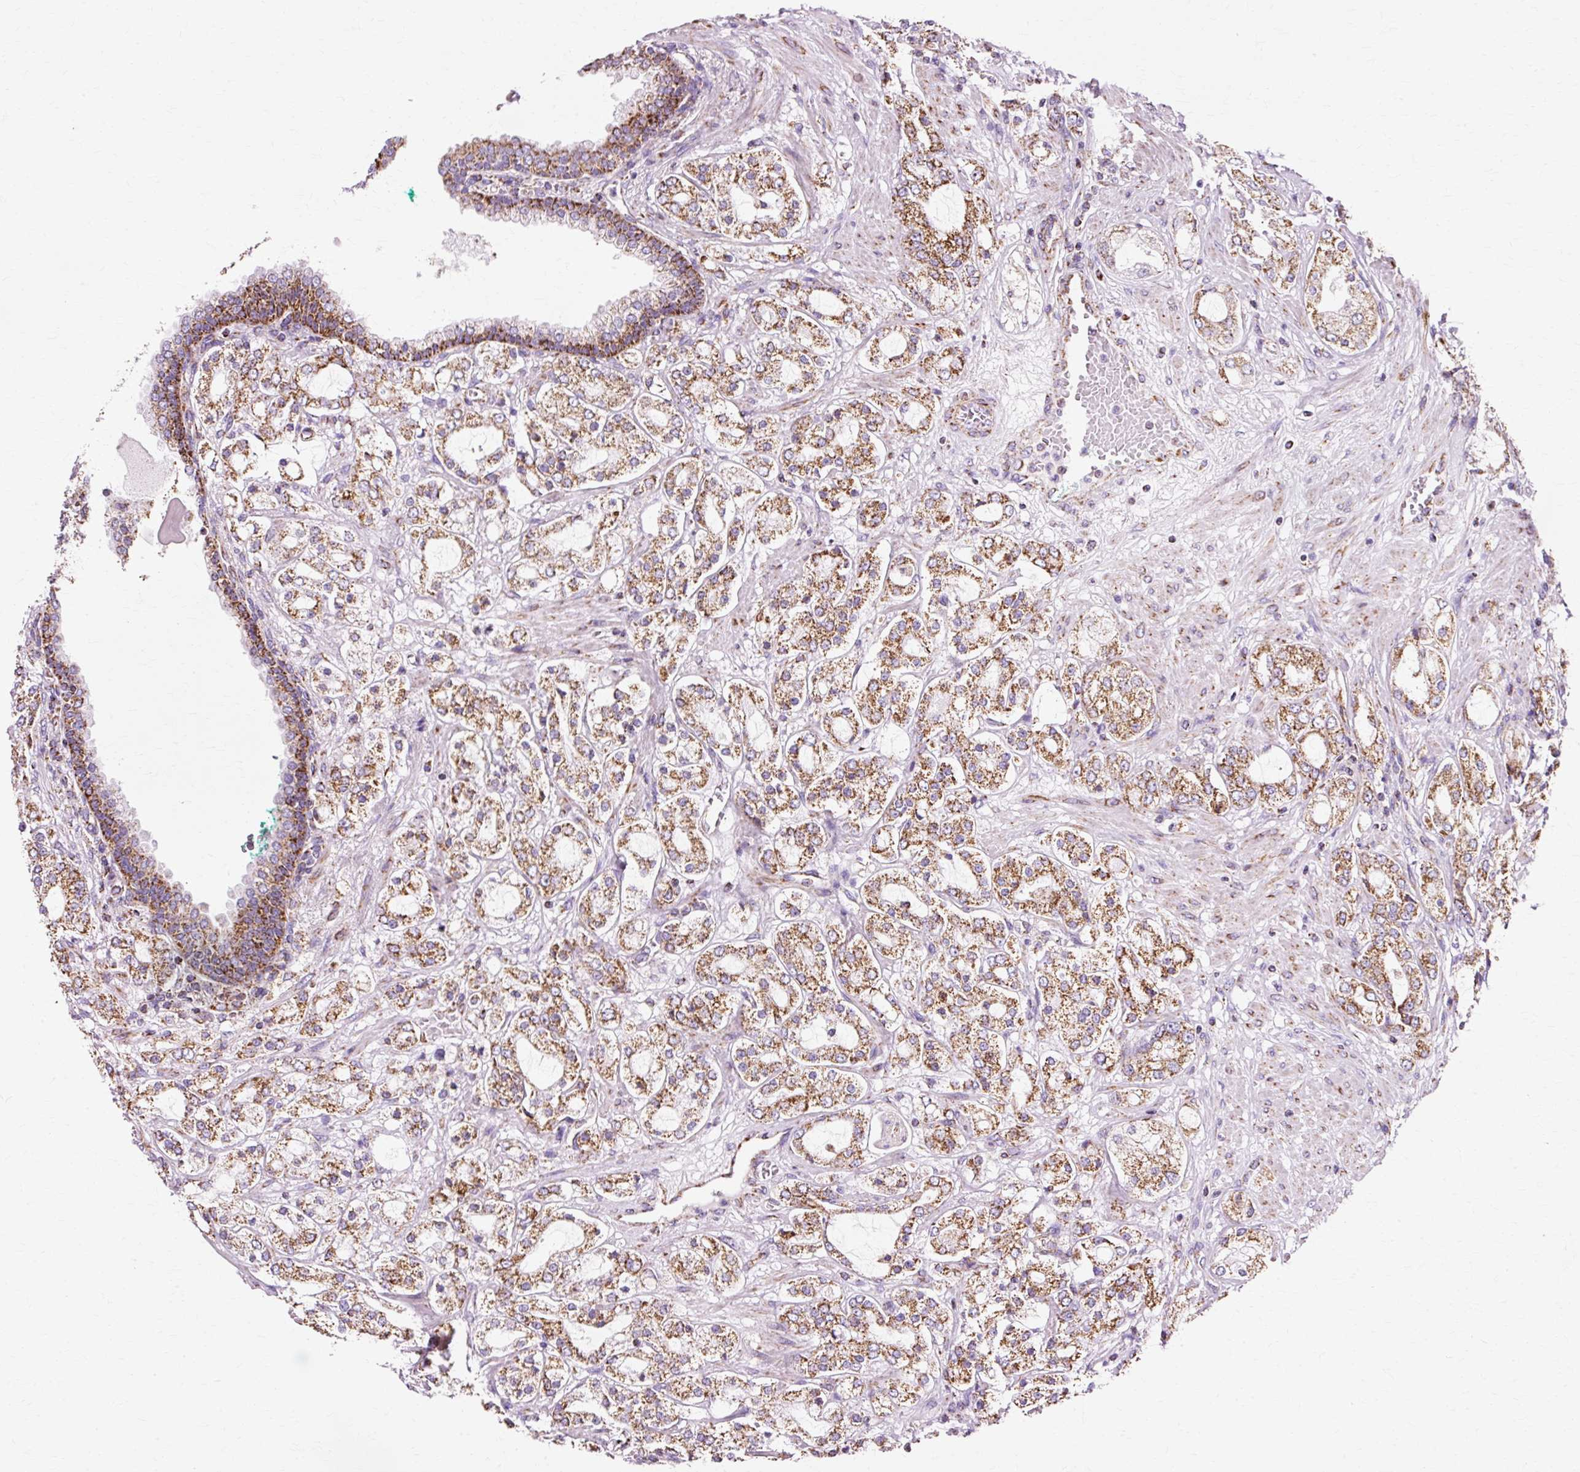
{"staining": {"intensity": "strong", "quantity": ">75%", "location": "cytoplasmic/membranous"}, "tissue": "prostate cancer", "cell_type": "Tumor cells", "image_type": "cancer", "snomed": [{"axis": "morphology", "description": "Adenocarcinoma, High grade"}, {"axis": "topography", "description": "Prostate"}], "caption": "Prostate cancer stained for a protein (brown) displays strong cytoplasmic/membranous positive staining in about >75% of tumor cells.", "gene": "ATP5PO", "patient": {"sex": "male", "age": 64}}